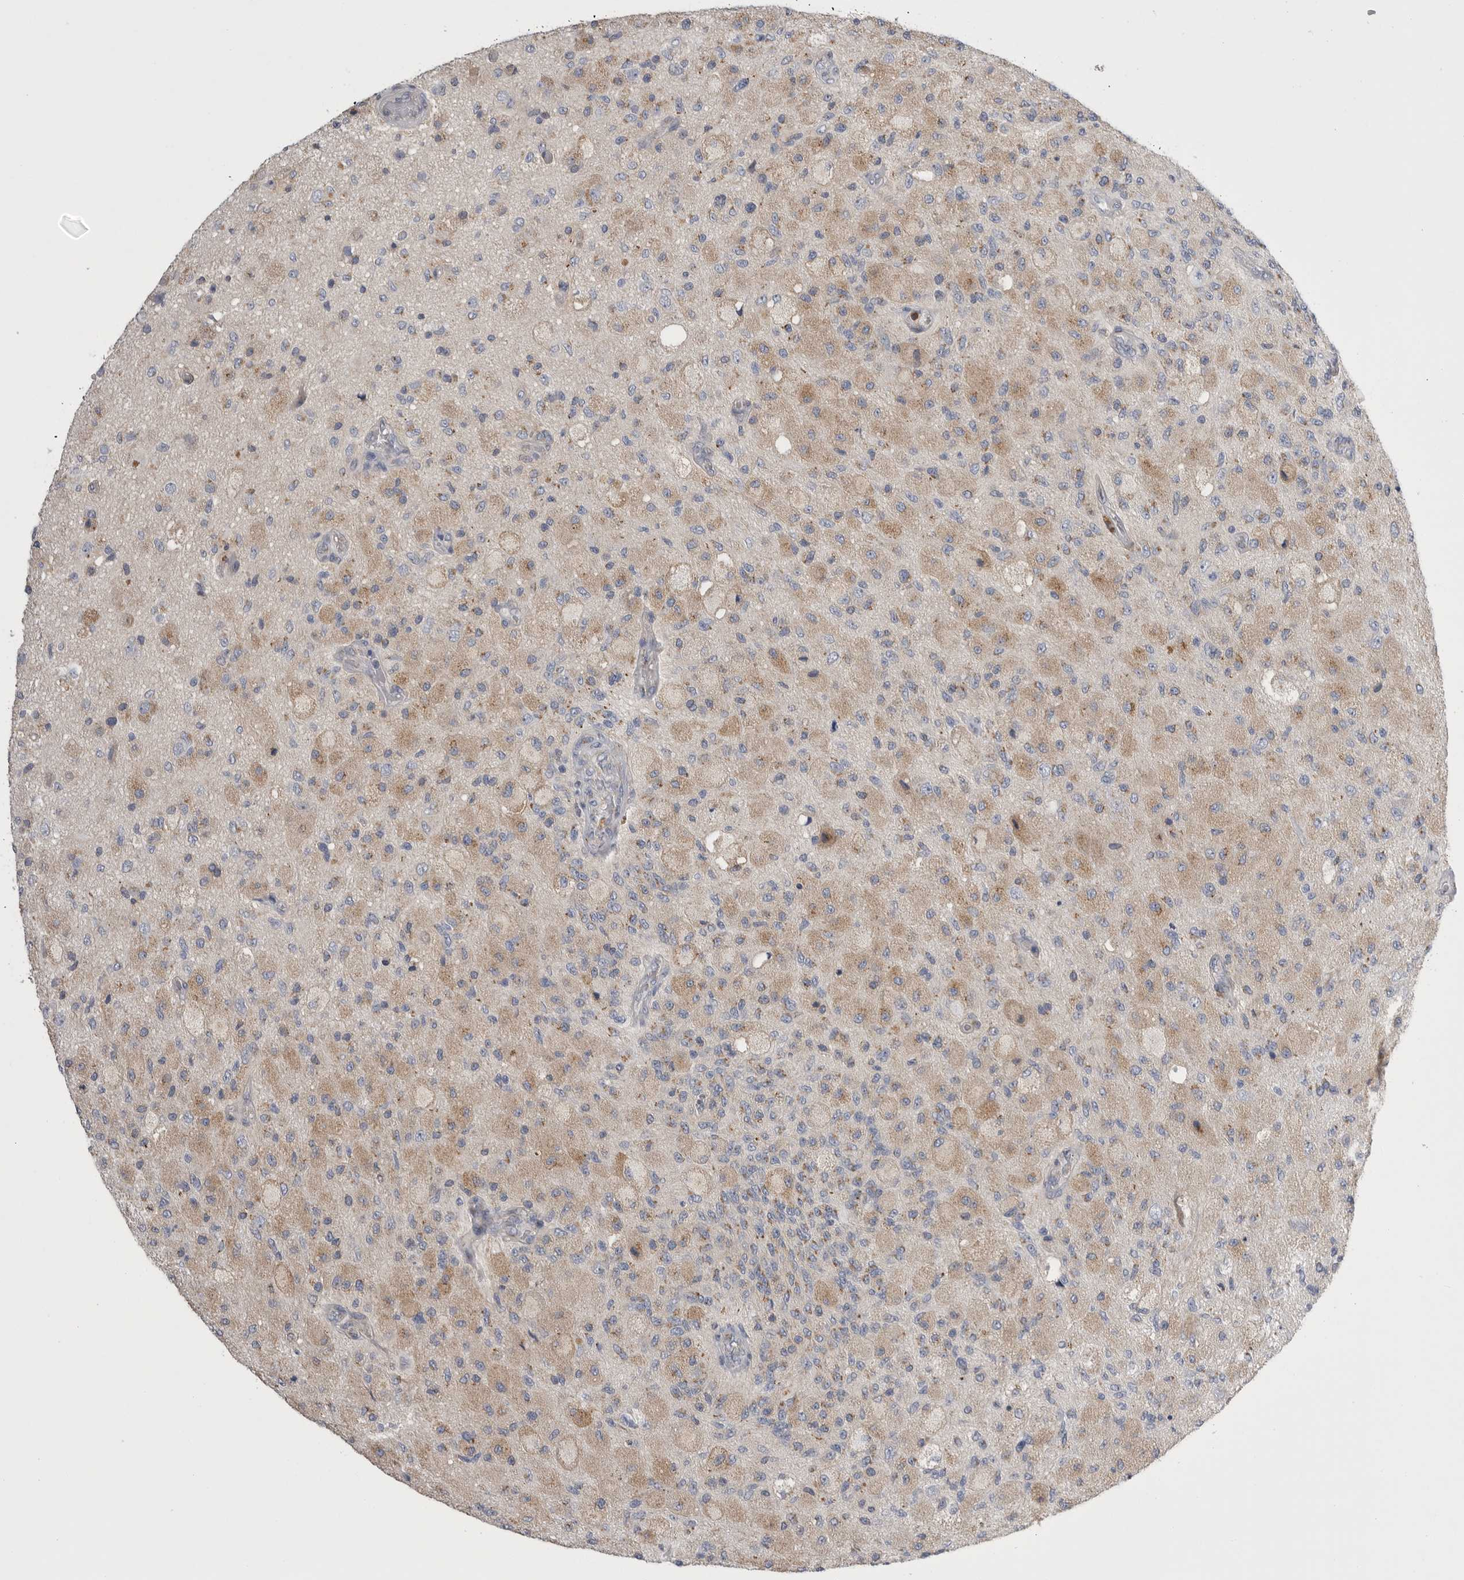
{"staining": {"intensity": "weak", "quantity": "25%-75%", "location": "cytoplasmic/membranous"}, "tissue": "glioma", "cell_type": "Tumor cells", "image_type": "cancer", "snomed": [{"axis": "morphology", "description": "Normal tissue, NOS"}, {"axis": "morphology", "description": "Glioma, malignant, High grade"}, {"axis": "topography", "description": "Cerebral cortex"}], "caption": "Immunohistochemistry histopathology image of human malignant glioma (high-grade) stained for a protein (brown), which shows low levels of weak cytoplasmic/membranous staining in approximately 25%-75% of tumor cells.", "gene": "CCDC126", "patient": {"sex": "male", "age": 77}}